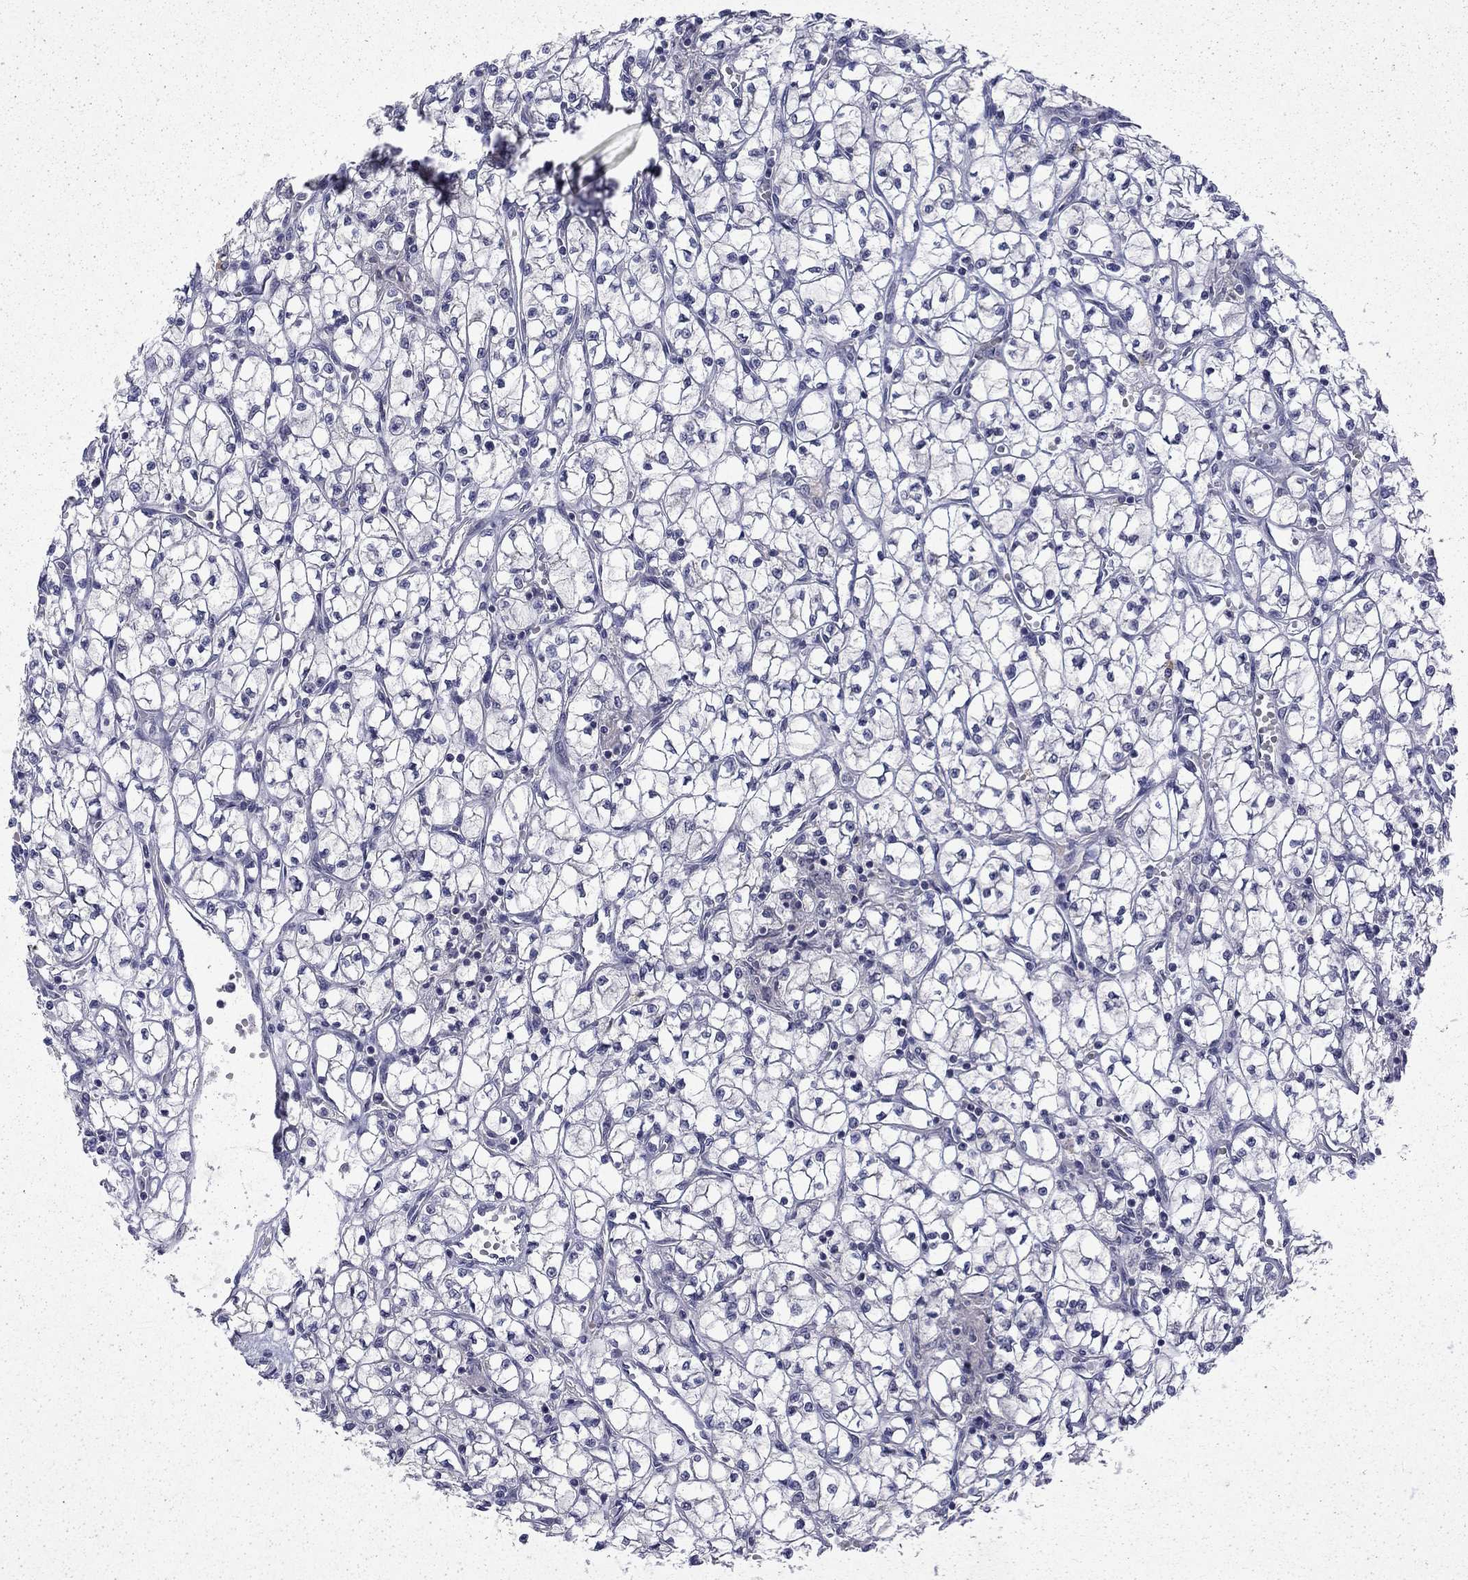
{"staining": {"intensity": "negative", "quantity": "none", "location": "none"}, "tissue": "renal cancer", "cell_type": "Tumor cells", "image_type": "cancer", "snomed": [{"axis": "morphology", "description": "Adenocarcinoma, NOS"}, {"axis": "topography", "description": "Kidney"}], "caption": "The IHC histopathology image has no significant positivity in tumor cells of renal adenocarcinoma tissue.", "gene": "CHAT", "patient": {"sex": "female", "age": 64}}